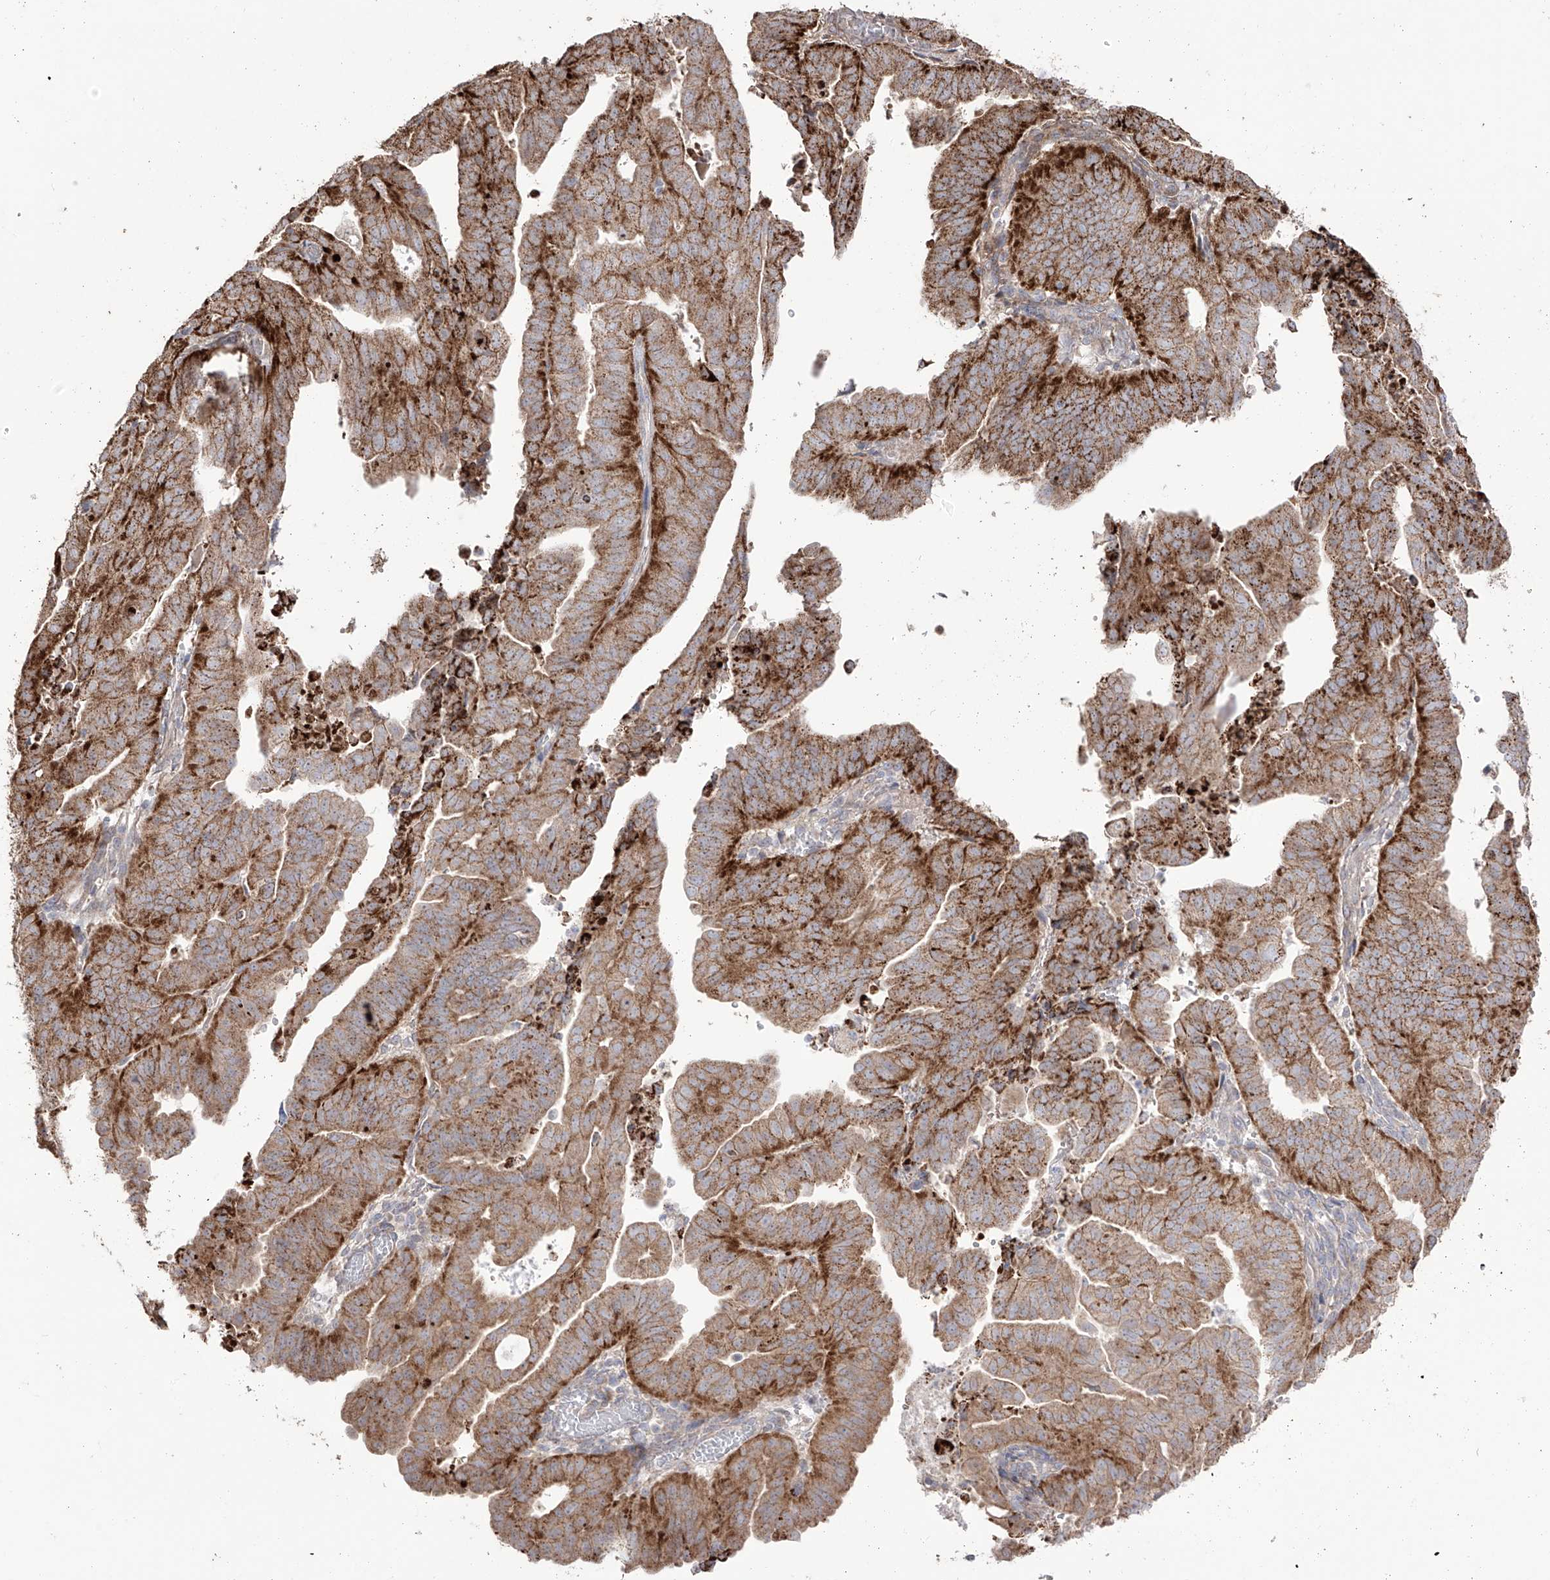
{"staining": {"intensity": "strong", "quantity": ">75%", "location": "cytoplasmic/membranous"}, "tissue": "endometrial cancer", "cell_type": "Tumor cells", "image_type": "cancer", "snomed": [{"axis": "morphology", "description": "Adenocarcinoma, NOS"}, {"axis": "topography", "description": "Uterus"}], "caption": "This image reveals immunohistochemistry staining of endometrial cancer (adenocarcinoma), with high strong cytoplasmic/membranous expression in about >75% of tumor cells.", "gene": "YKT6", "patient": {"sex": "female", "age": 77}}